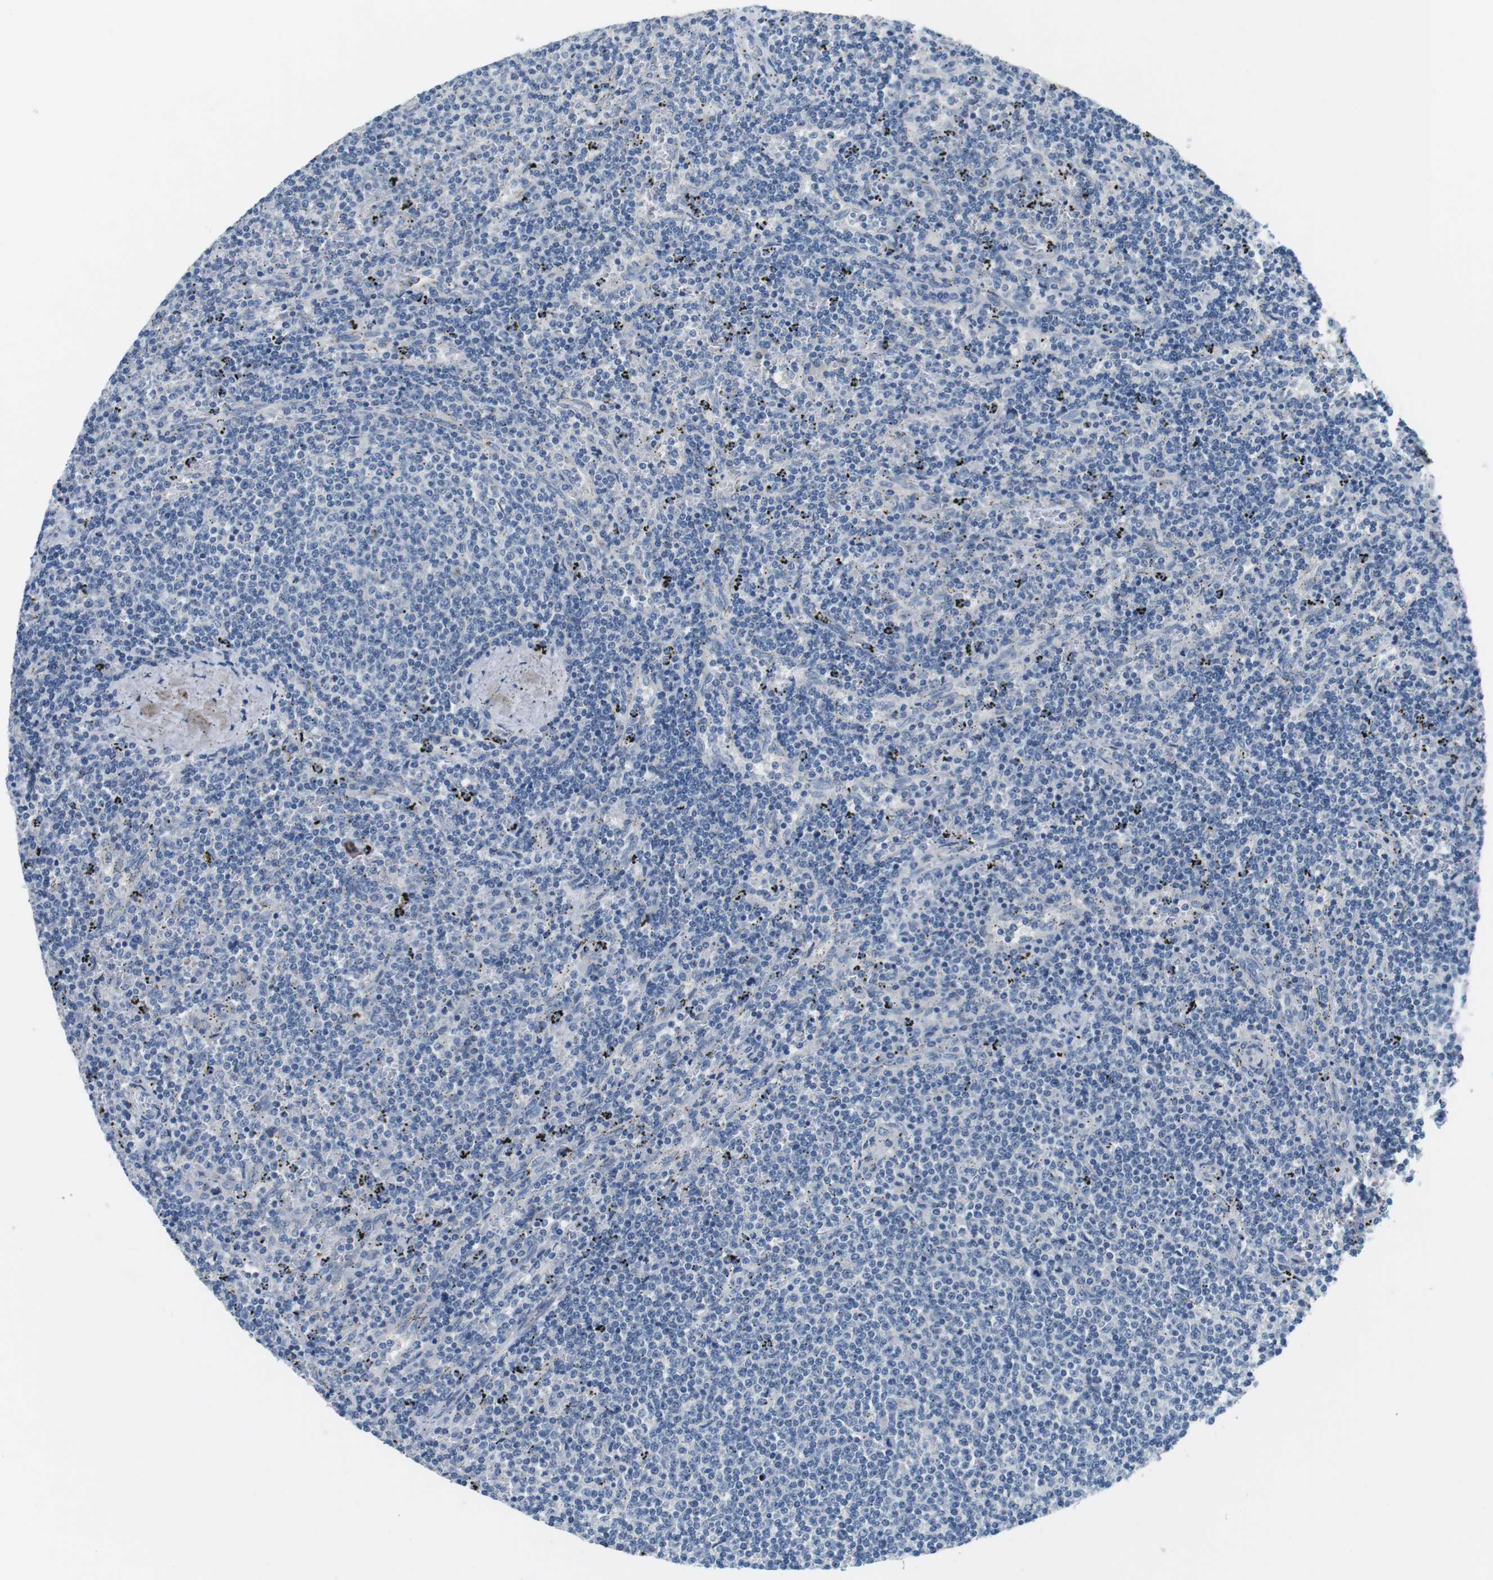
{"staining": {"intensity": "negative", "quantity": "none", "location": "none"}, "tissue": "lymphoma", "cell_type": "Tumor cells", "image_type": "cancer", "snomed": [{"axis": "morphology", "description": "Malignant lymphoma, non-Hodgkin's type, Low grade"}, {"axis": "topography", "description": "Spleen"}], "caption": "Protein analysis of malignant lymphoma, non-Hodgkin's type (low-grade) demonstrates no significant staining in tumor cells.", "gene": "UNC5CL", "patient": {"sex": "female", "age": 50}}